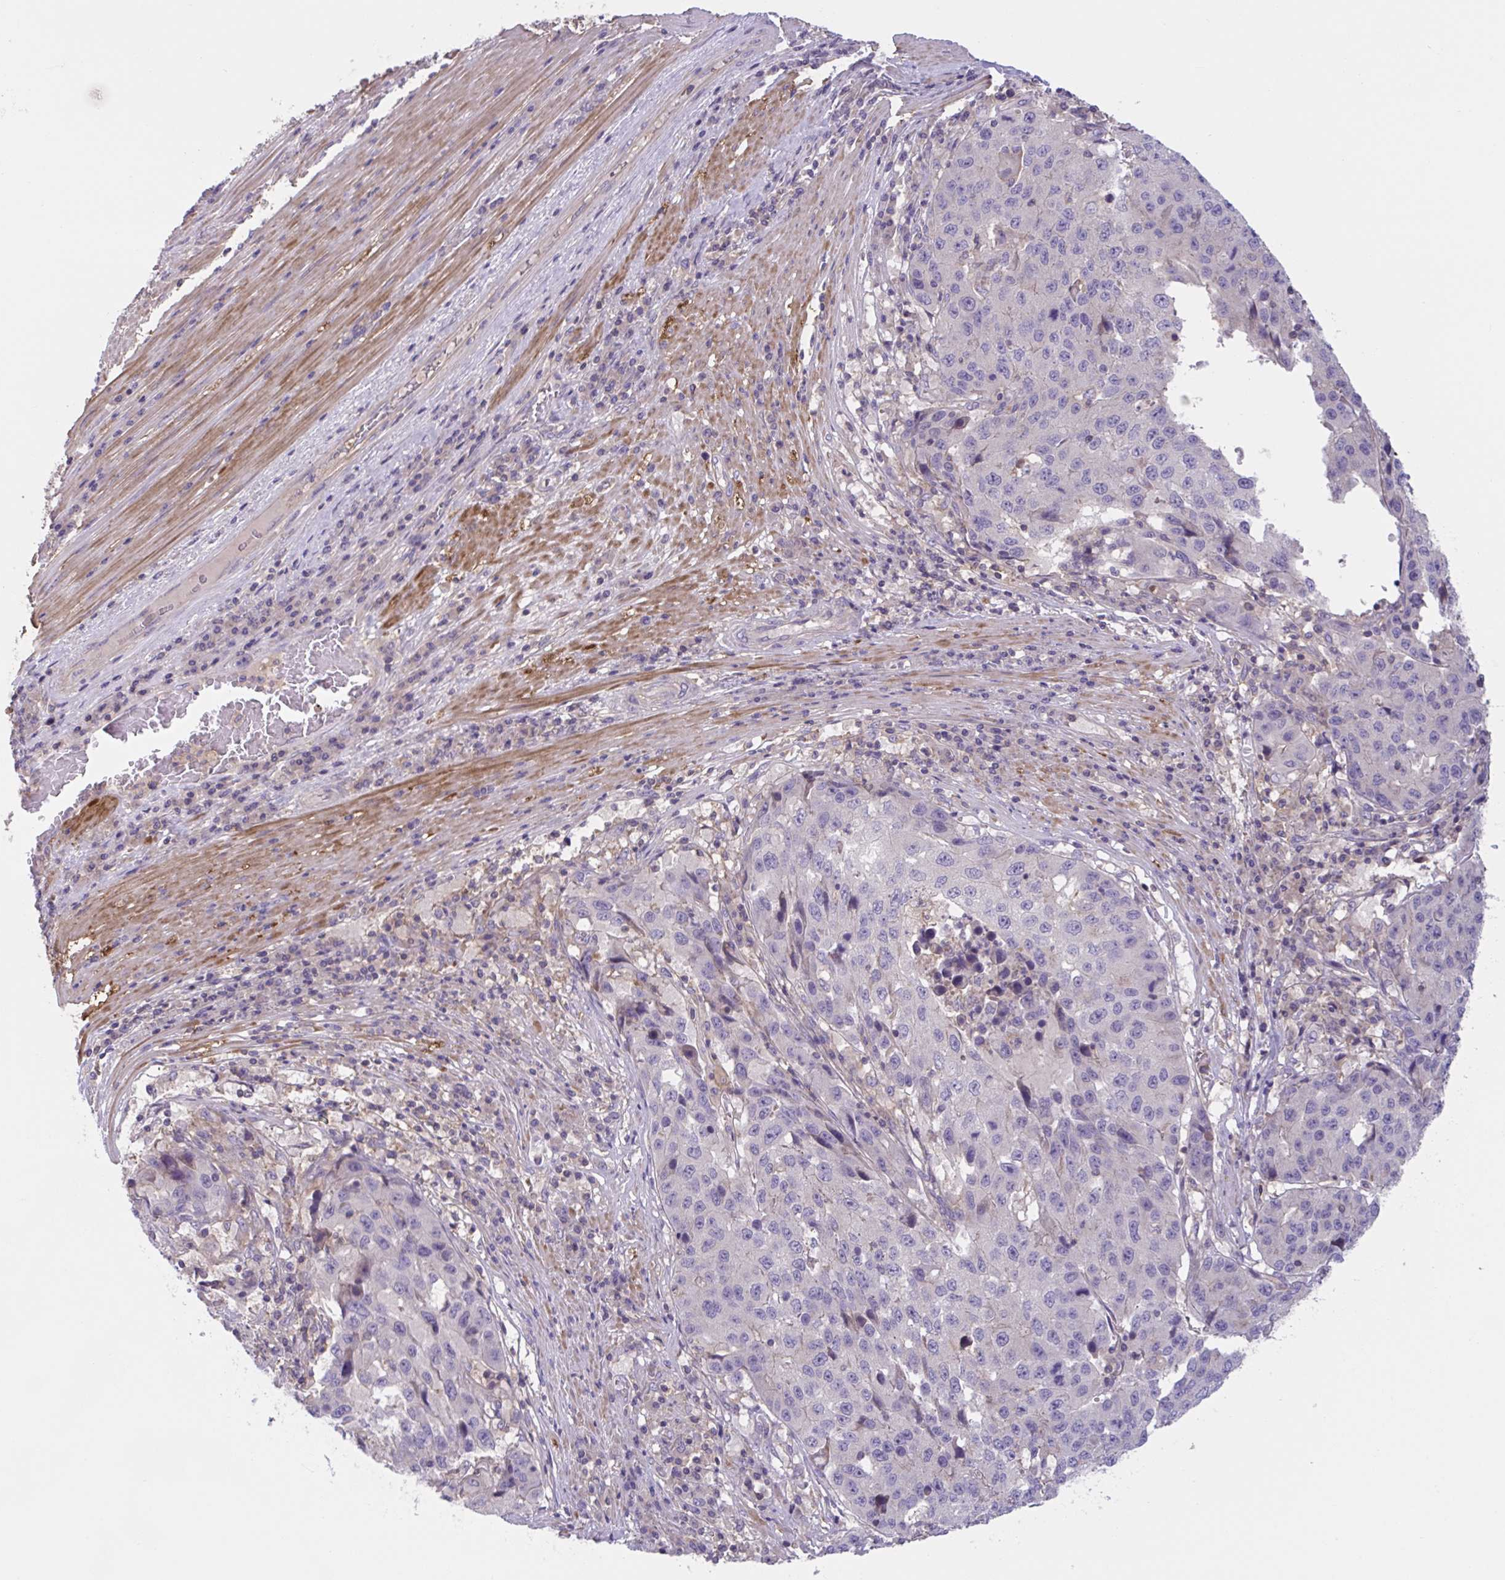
{"staining": {"intensity": "negative", "quantity": "none", "location": "none"}, "tissue": "stomach cancer", "cell_type": "Tumor cells", "image_type": "cancer", "snomed": [{"axis": "morphology", "description": "Adenocarcinoma, NOS"}, {"axis": "topography", "description": "Stomach"}], "caption": "DAB immunohistochemical staining of adenocarcinoma (stomach) displays no significant staining in tumor cells.", "gene": "WNT9B", "patient": {"sex": "male", "age": 71}}